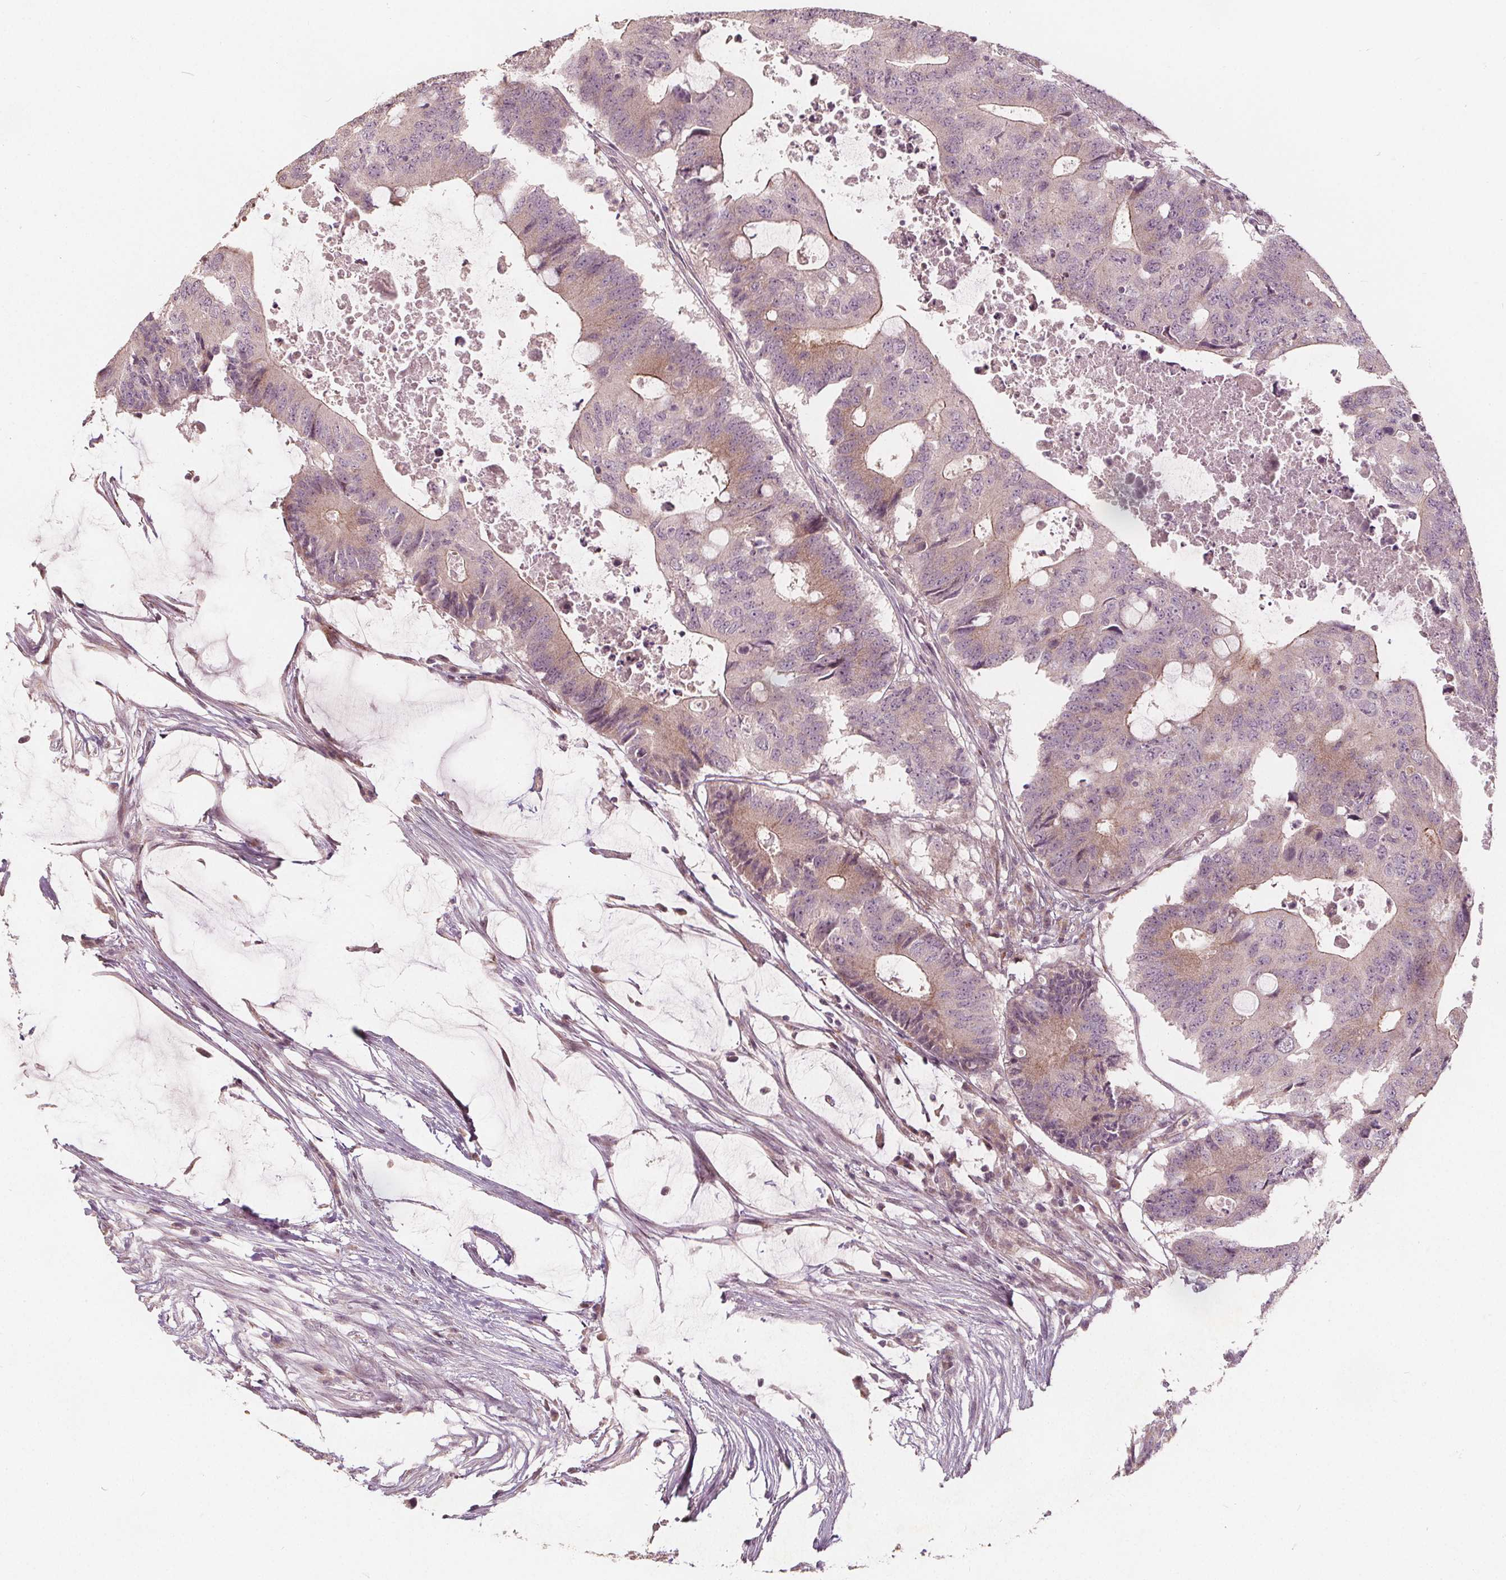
{"staining": {"intensity": "weak", "quantity": "<25%", "location": "cytoplasmic/membranous"}, "tissue": "colorectal cancer", "cell_type": "Tumor cells", "image_type": "cancer", "snomed": [{"axis": "morphology", "description": "Adenocarcinoma, NOS"}, {"axis": "topography", "description": "Colon"}], "caption": "DAB immunohistochemical staining of human adenocarcinoma (colorectal) reveals no significant expression in tumor cells.", "gene": "PTPRT", "patient": {"sex": "male", "age": 71}}